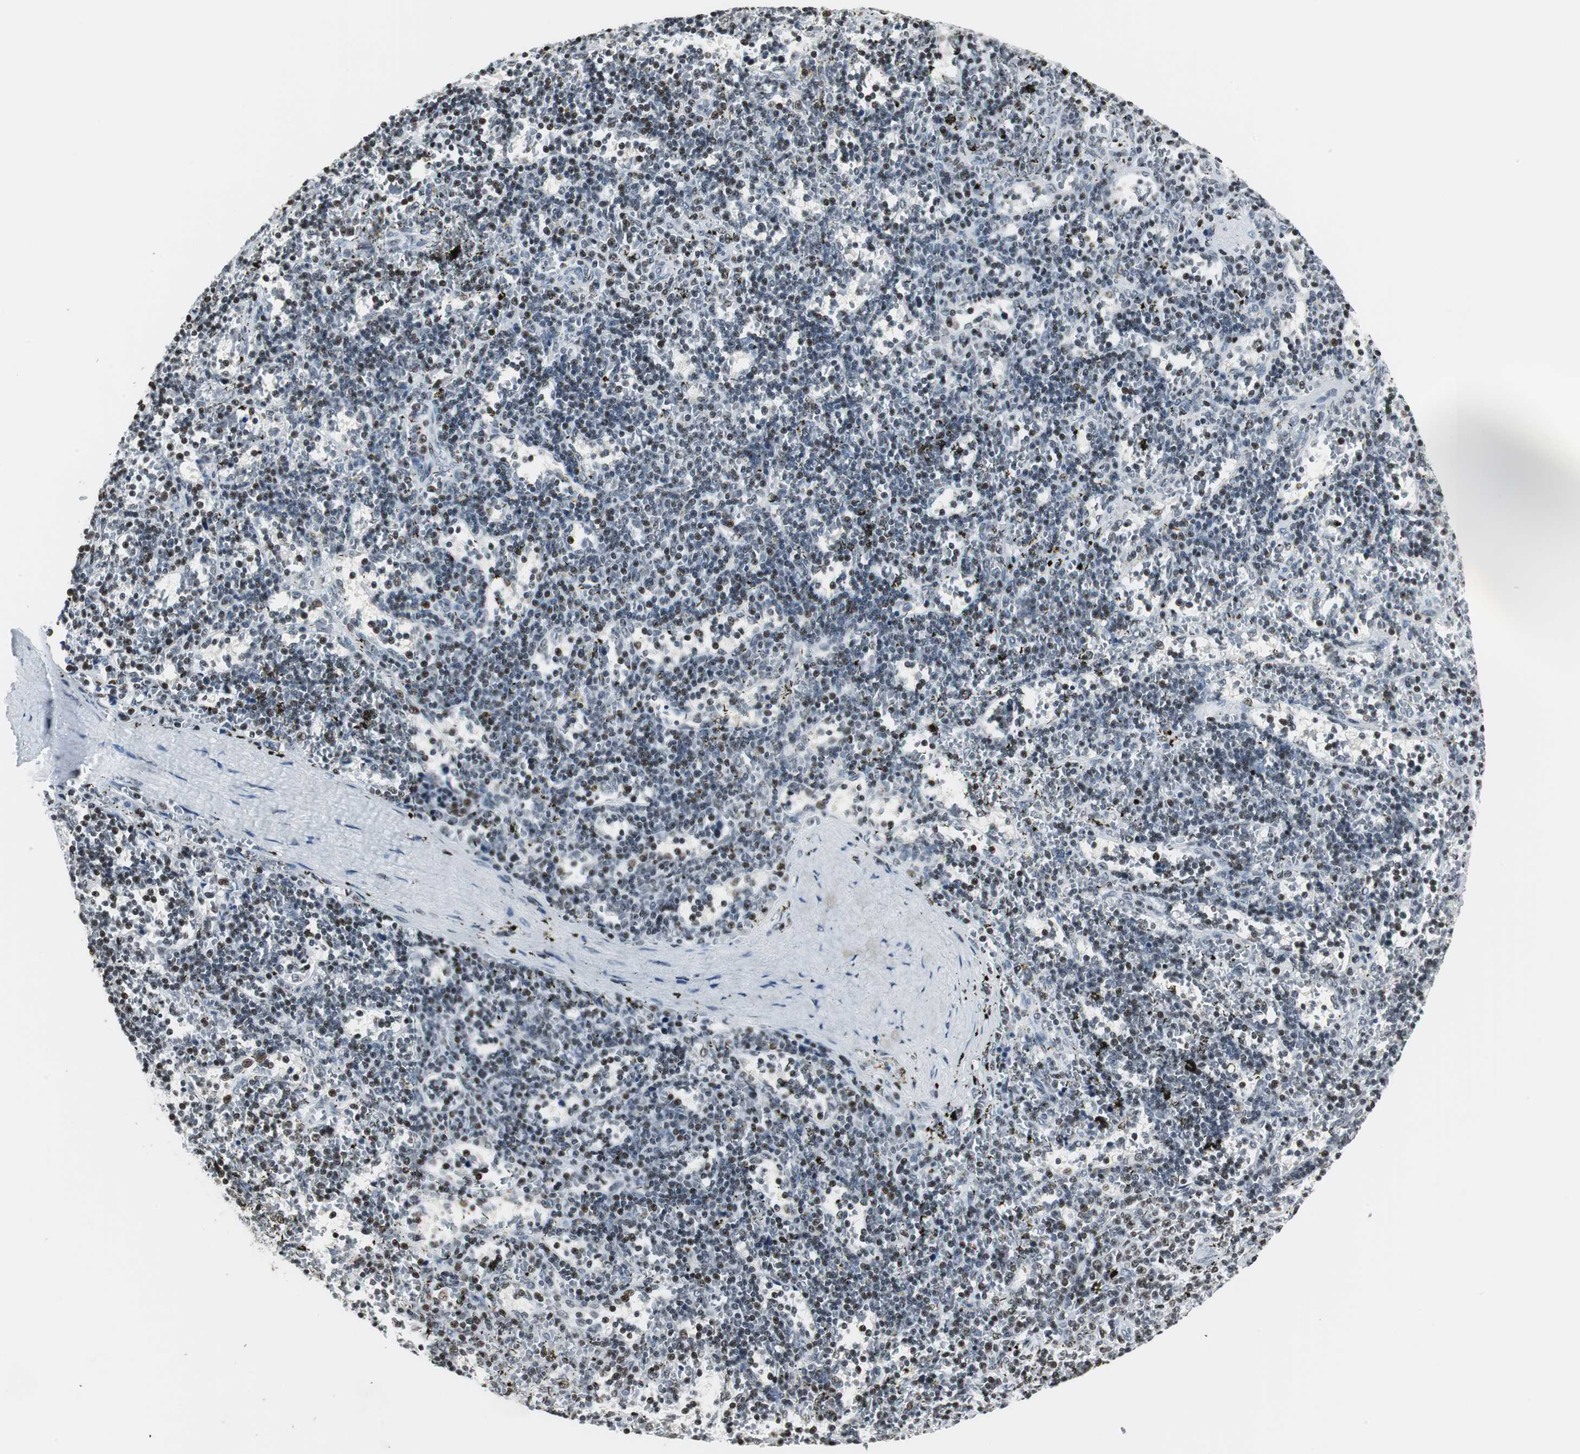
{"staining": {"intensity": "weak", "quantity": "<25%", "location": "nuclear"}, "tissue": "lymphoma", "cell_type": "Tumor cells", "image_type": "cancer", "snomed": [{"axis": "morphology", "description": "Malignant lymphoma, non-Hodgkin's type, Low grade"}, {"axis": "topography", "description": "Spleen"}], "caption": "Immunohistochemistry (IHC) image of neoplastic tissue: human lymphoma stained with DAB (3,3'-diaminobenzidine) displays no significant protein staining in tumor cells.", "gene": "RBBP4", "patient": {"sex": "male", "age": 60}}